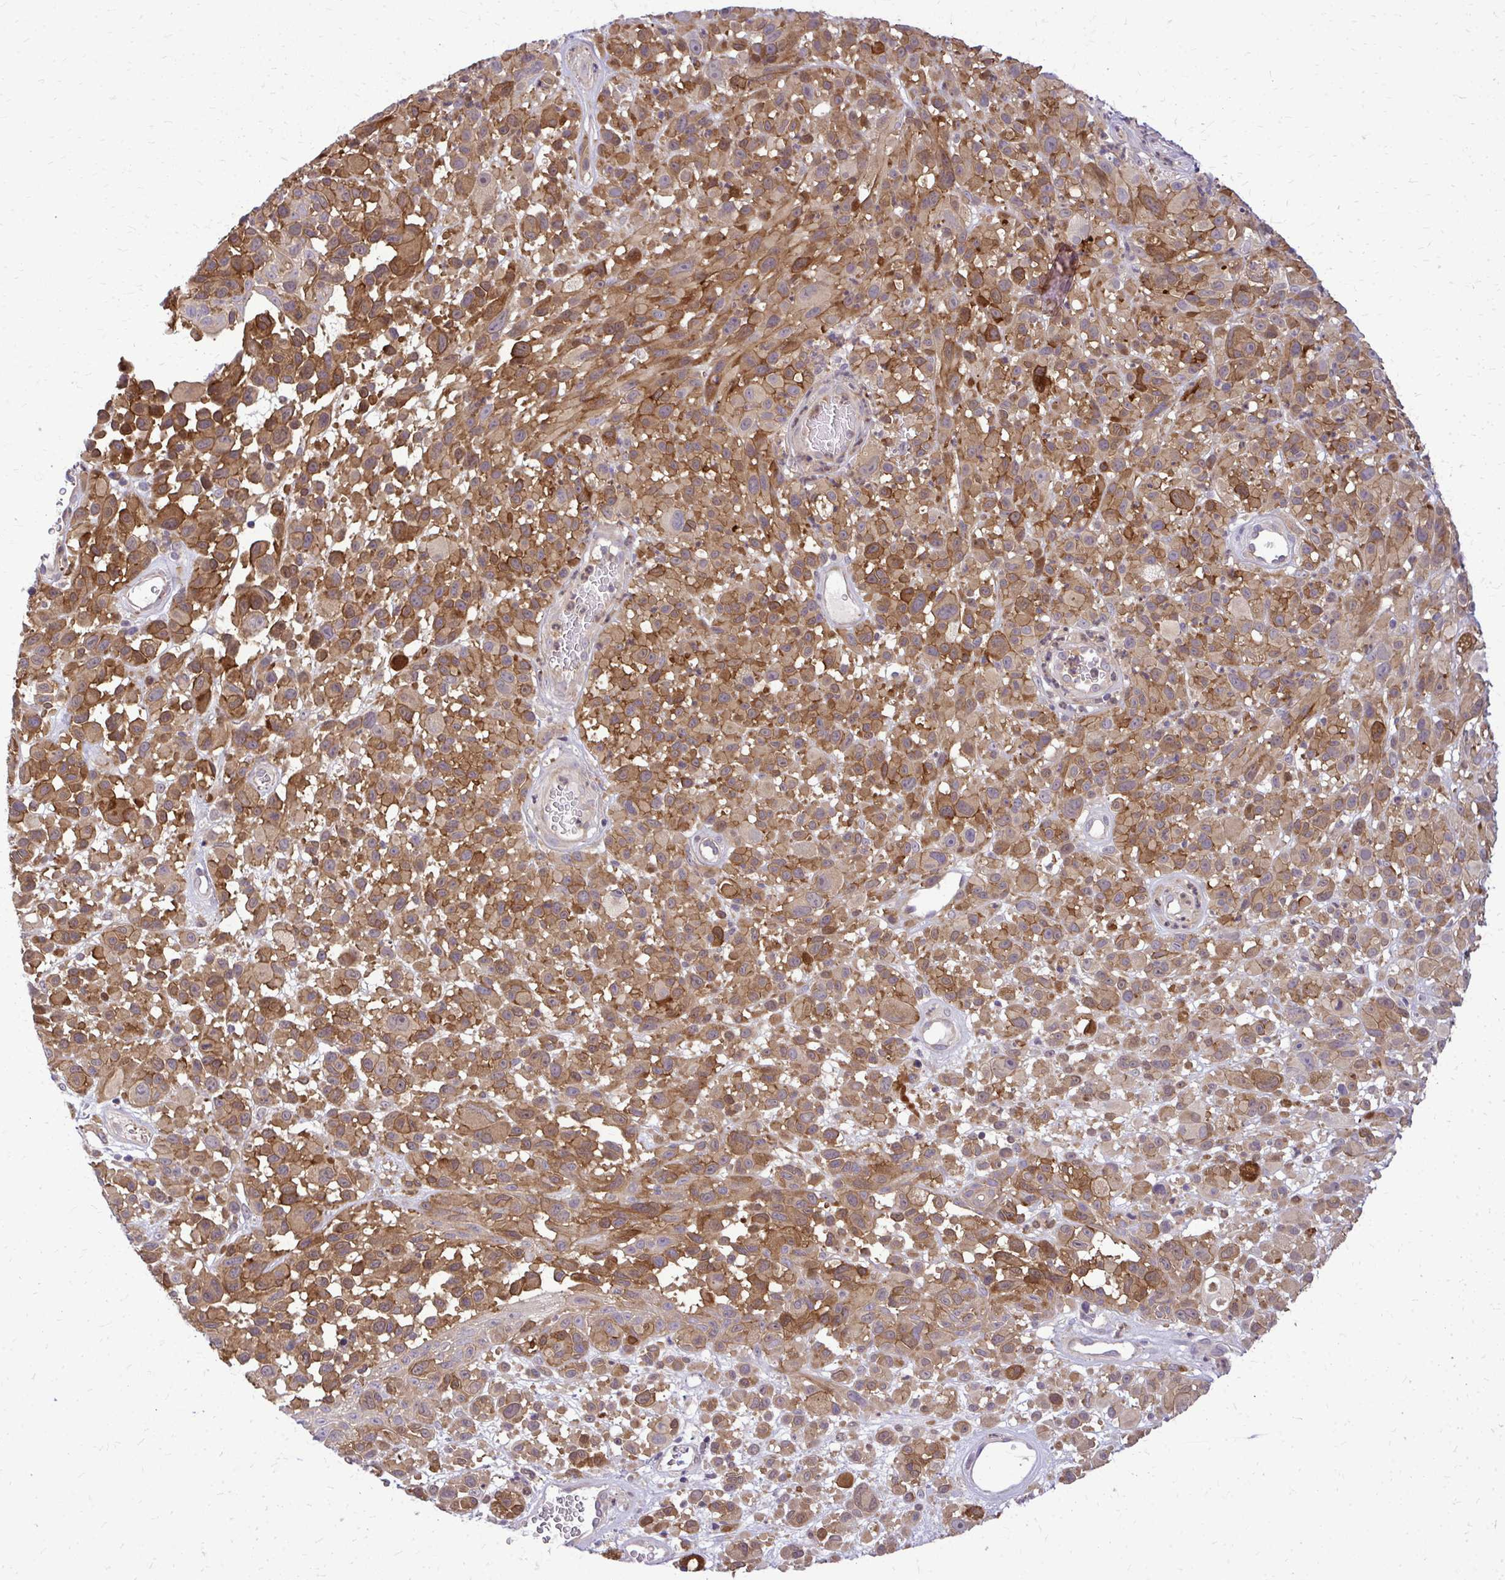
{"staining": {"intensity": "moderate", "quantity": ">75%", "location": "cytoplasmic/membranous"}, "tissue": "melanoma", "cell_type": "Tumor cells", "image_type": "cancer", "snomed": [{"axis": "morphology", "description": "Malignant melanoma, NOS"}, {"axis": "topography", "description": "Skin"}], "caption": "Protein positivity by immunohistochemistry exhibits moderate cytoplasmic/membranous expression in approximately >75% of tumor cells in malignant melanoma.", "gene": "OXNAD1", "patient": {"sex": "male", "age": 68}}